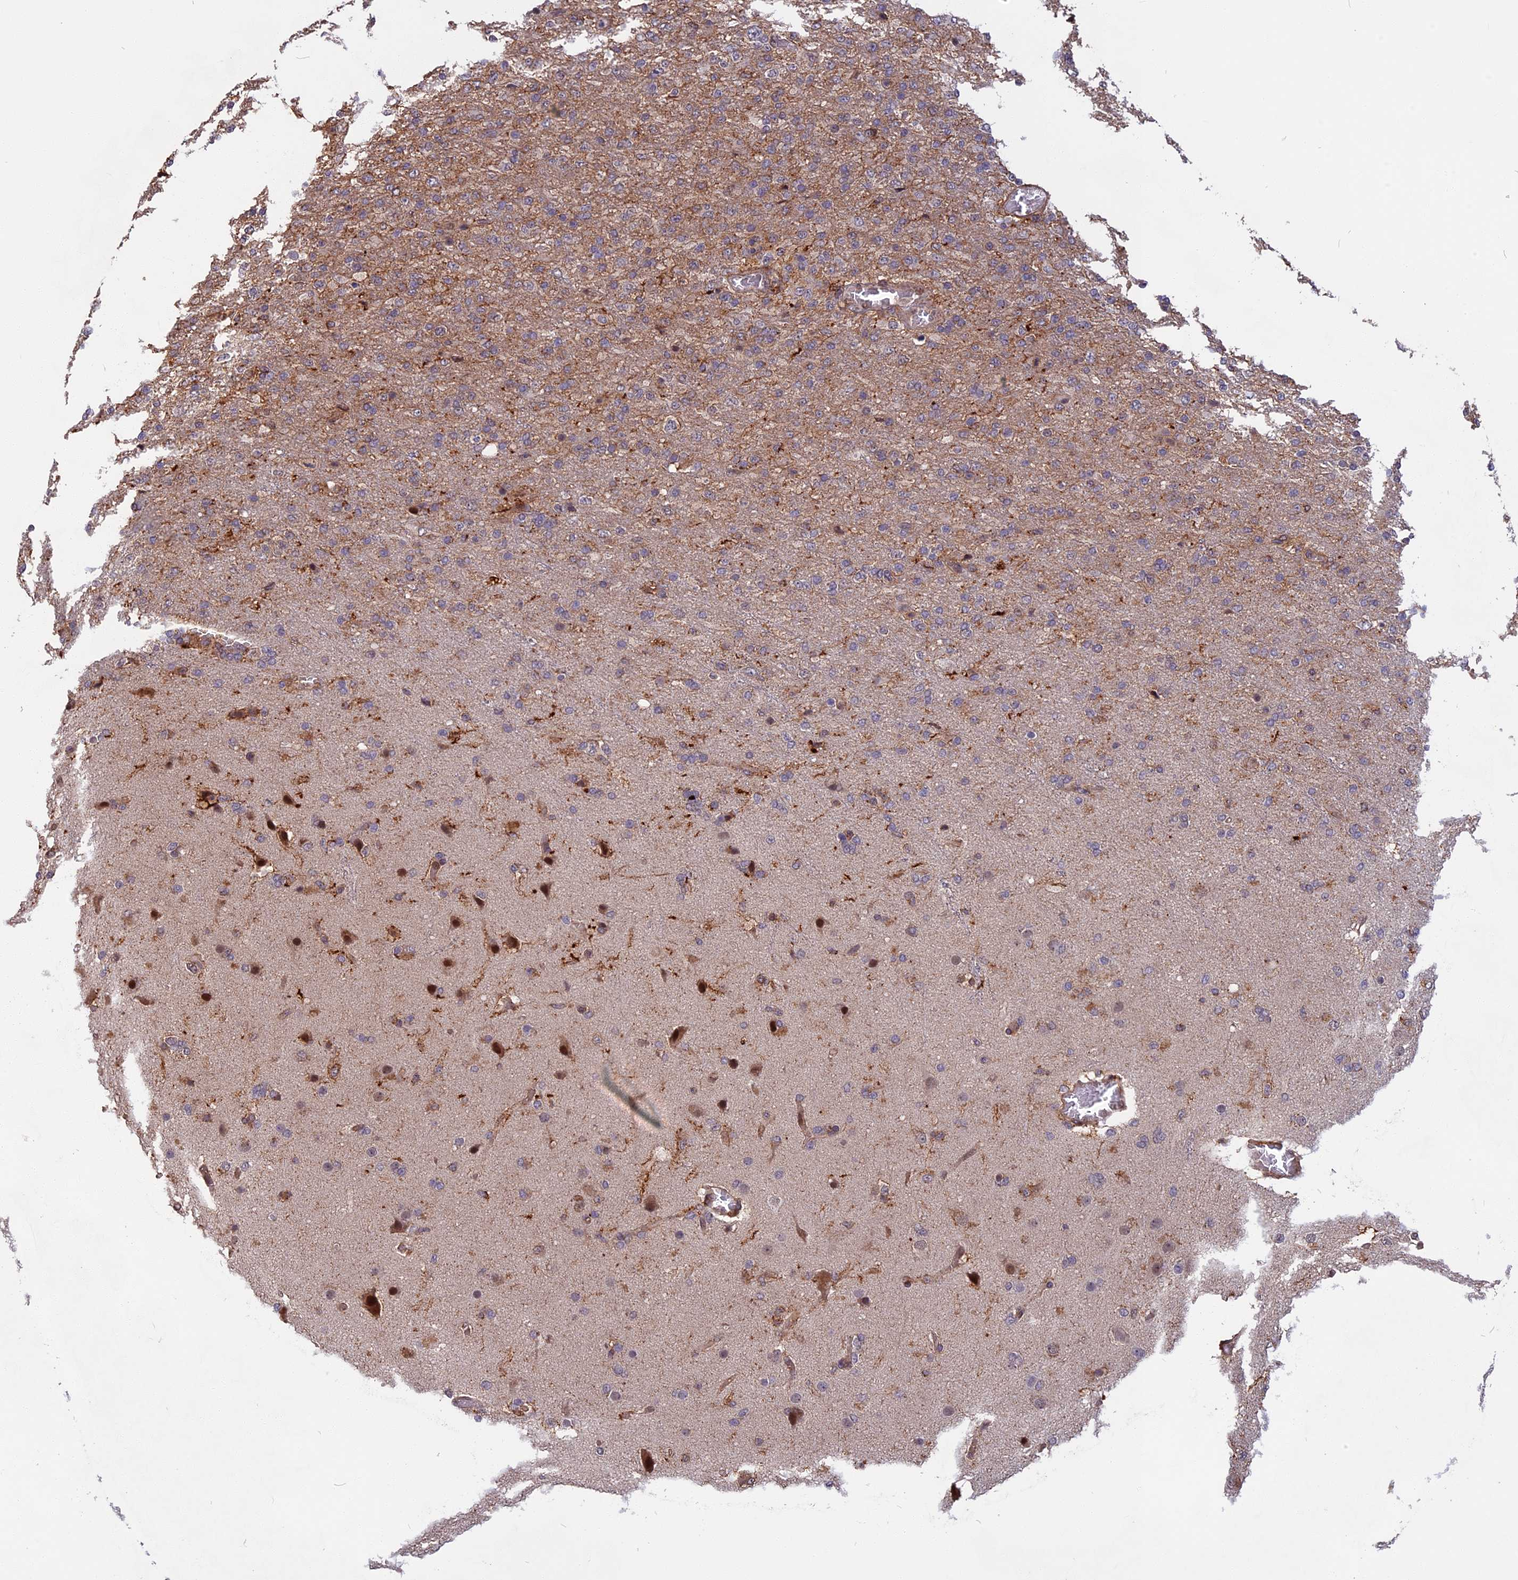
{"staining": {"intensity": "weak", "quantity": "25%-75%", "location": "cytoplasmic/membranous,nuclear"}, "tissue": "glioma", "cell_type": "Tumor cells", "image_type": "cancer", "snomed": [{"axis": "morphology", "description": "Glioma, malignant, High grade"}, {"axis": "topography", "description": "Brain"}], "caption": "Protein analysis of malignant glioma (high-grade) tissue exhibits weak cytoplasmic/membranous and nuclear expression in approximately 25%-75% of tumor cells.", "gene": "SPG11", "patient": {"sex": "female", "age": 74}}